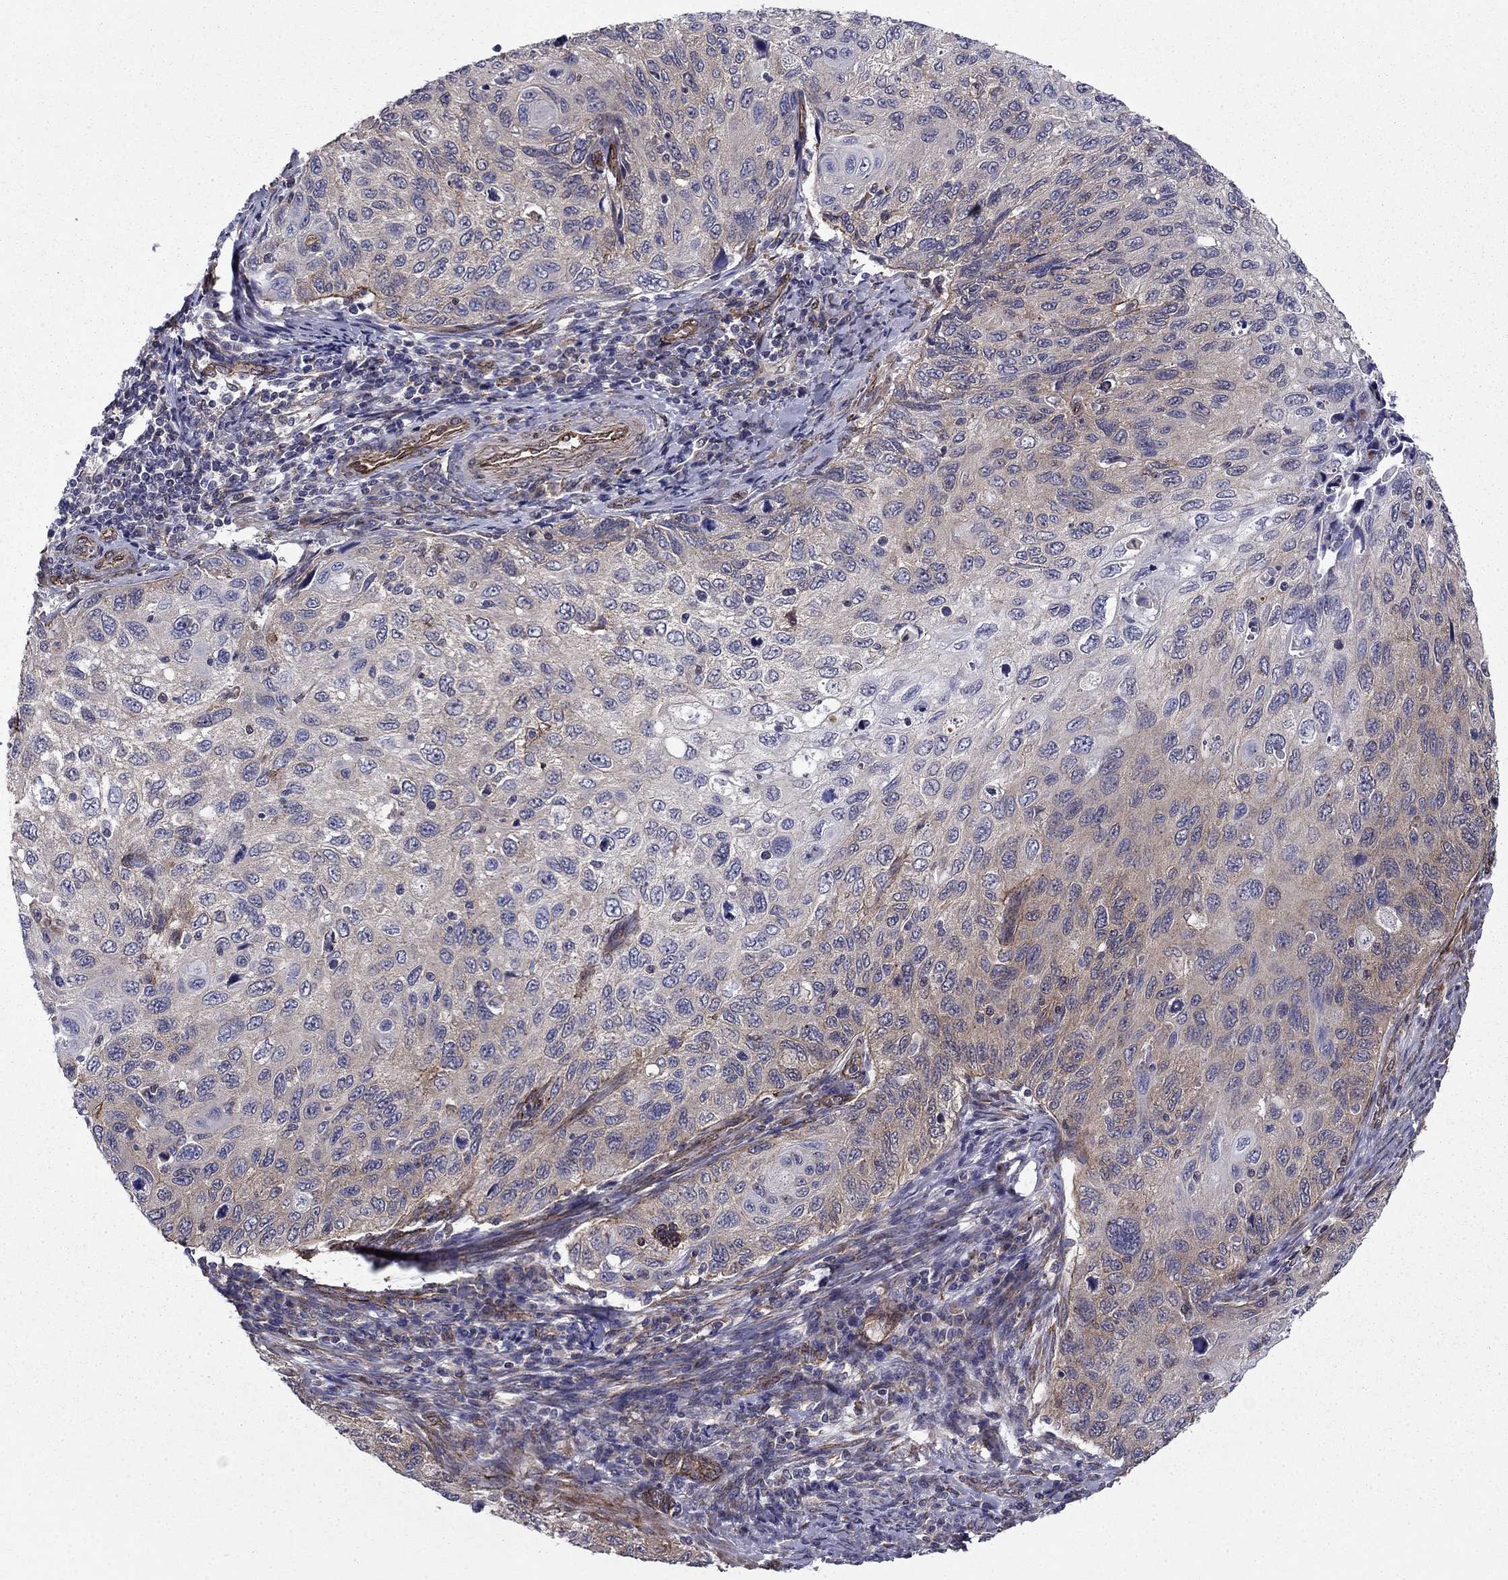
{"staining": {"intensity": "weak", "quantity": "<25%", "location": "cytoplasmic/membranous"}, "tissue": "cervical cancer", "cell_type": "Tumor cells", "image_type": "cancer", "snomed": [{"axis": "morphology", "description": "Squamous cell carcinoma, NOS"}, {"axis": "topography", "description": "Cervix"}], "caption": "Immunohistochemistry (IHC) of cervical cancer (squamous cell carcinoma) exhibits no staining in tumor cells. The staining was performed using DAB to visualize the protein expression in brown, while the nuclei were stained in blue with hematoxylin (Magnification: 20x).", "gene": "SHMT1", "patient": {"sex": "female", "age": 70}}